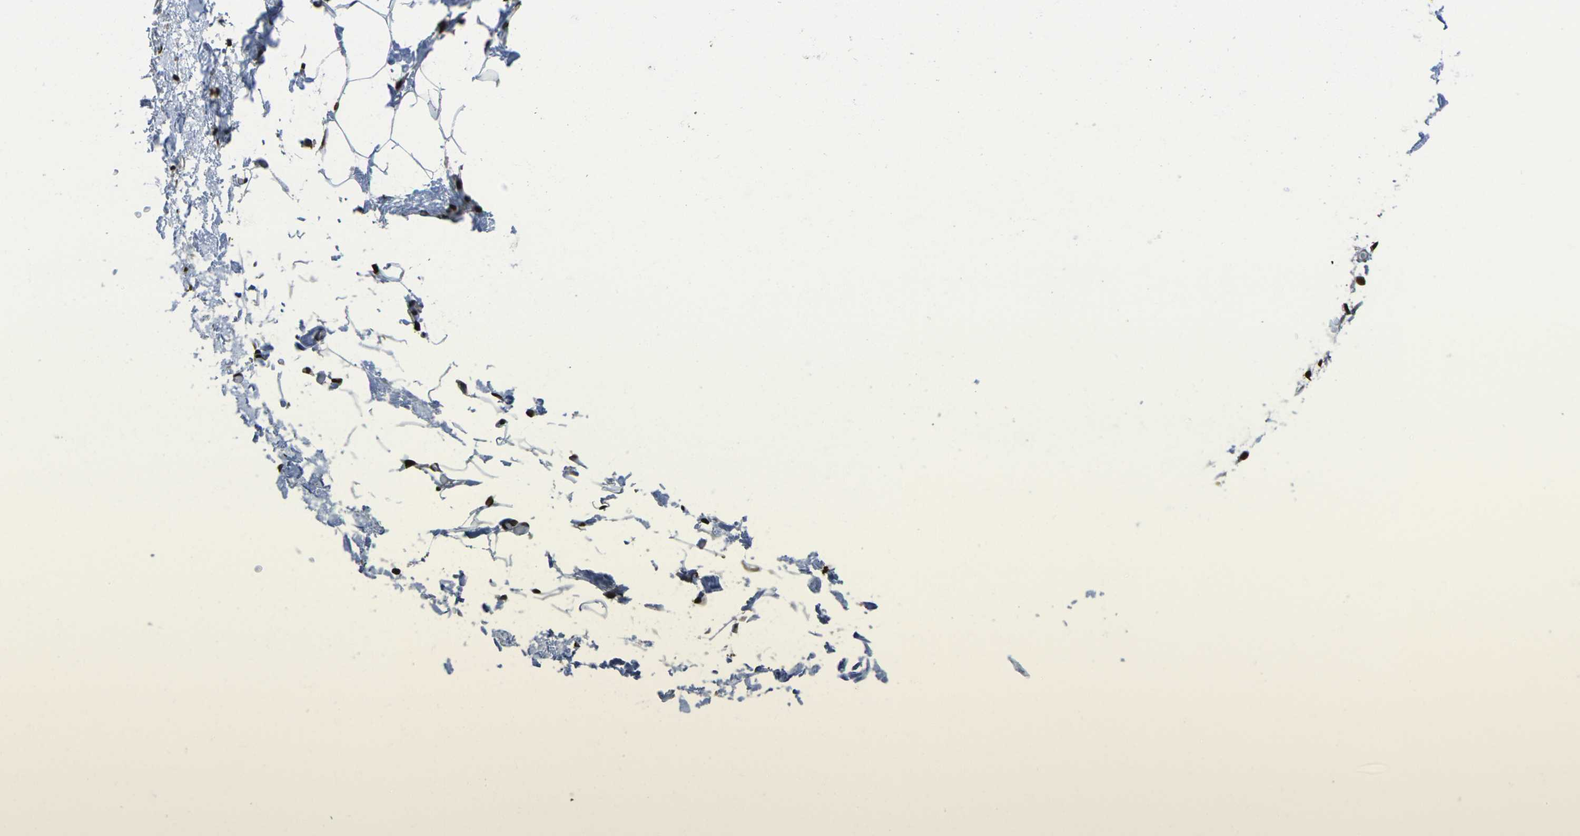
{"staining": {"intensity": "strong", "quantity": "<25%", "location": "nuclear"}, "tissue": "adipose tissue", "cell_type": "Adipocytes", "image_type": "normal", "snomed": [{"axis": "morphology", "description": "Normal tissue, NOS"}, {"axis": "topography", "description": "Breast"}, {"axis": "topography", "description": "Adipose tissue"}], "caption": "Adipocytes demonstrate medium levels of strong nuclear staining in about <25% of cells in unremarkable human adipose tissue.", "gene": "SMARCC1", "patient": {"sex": "female", "age": 25}}